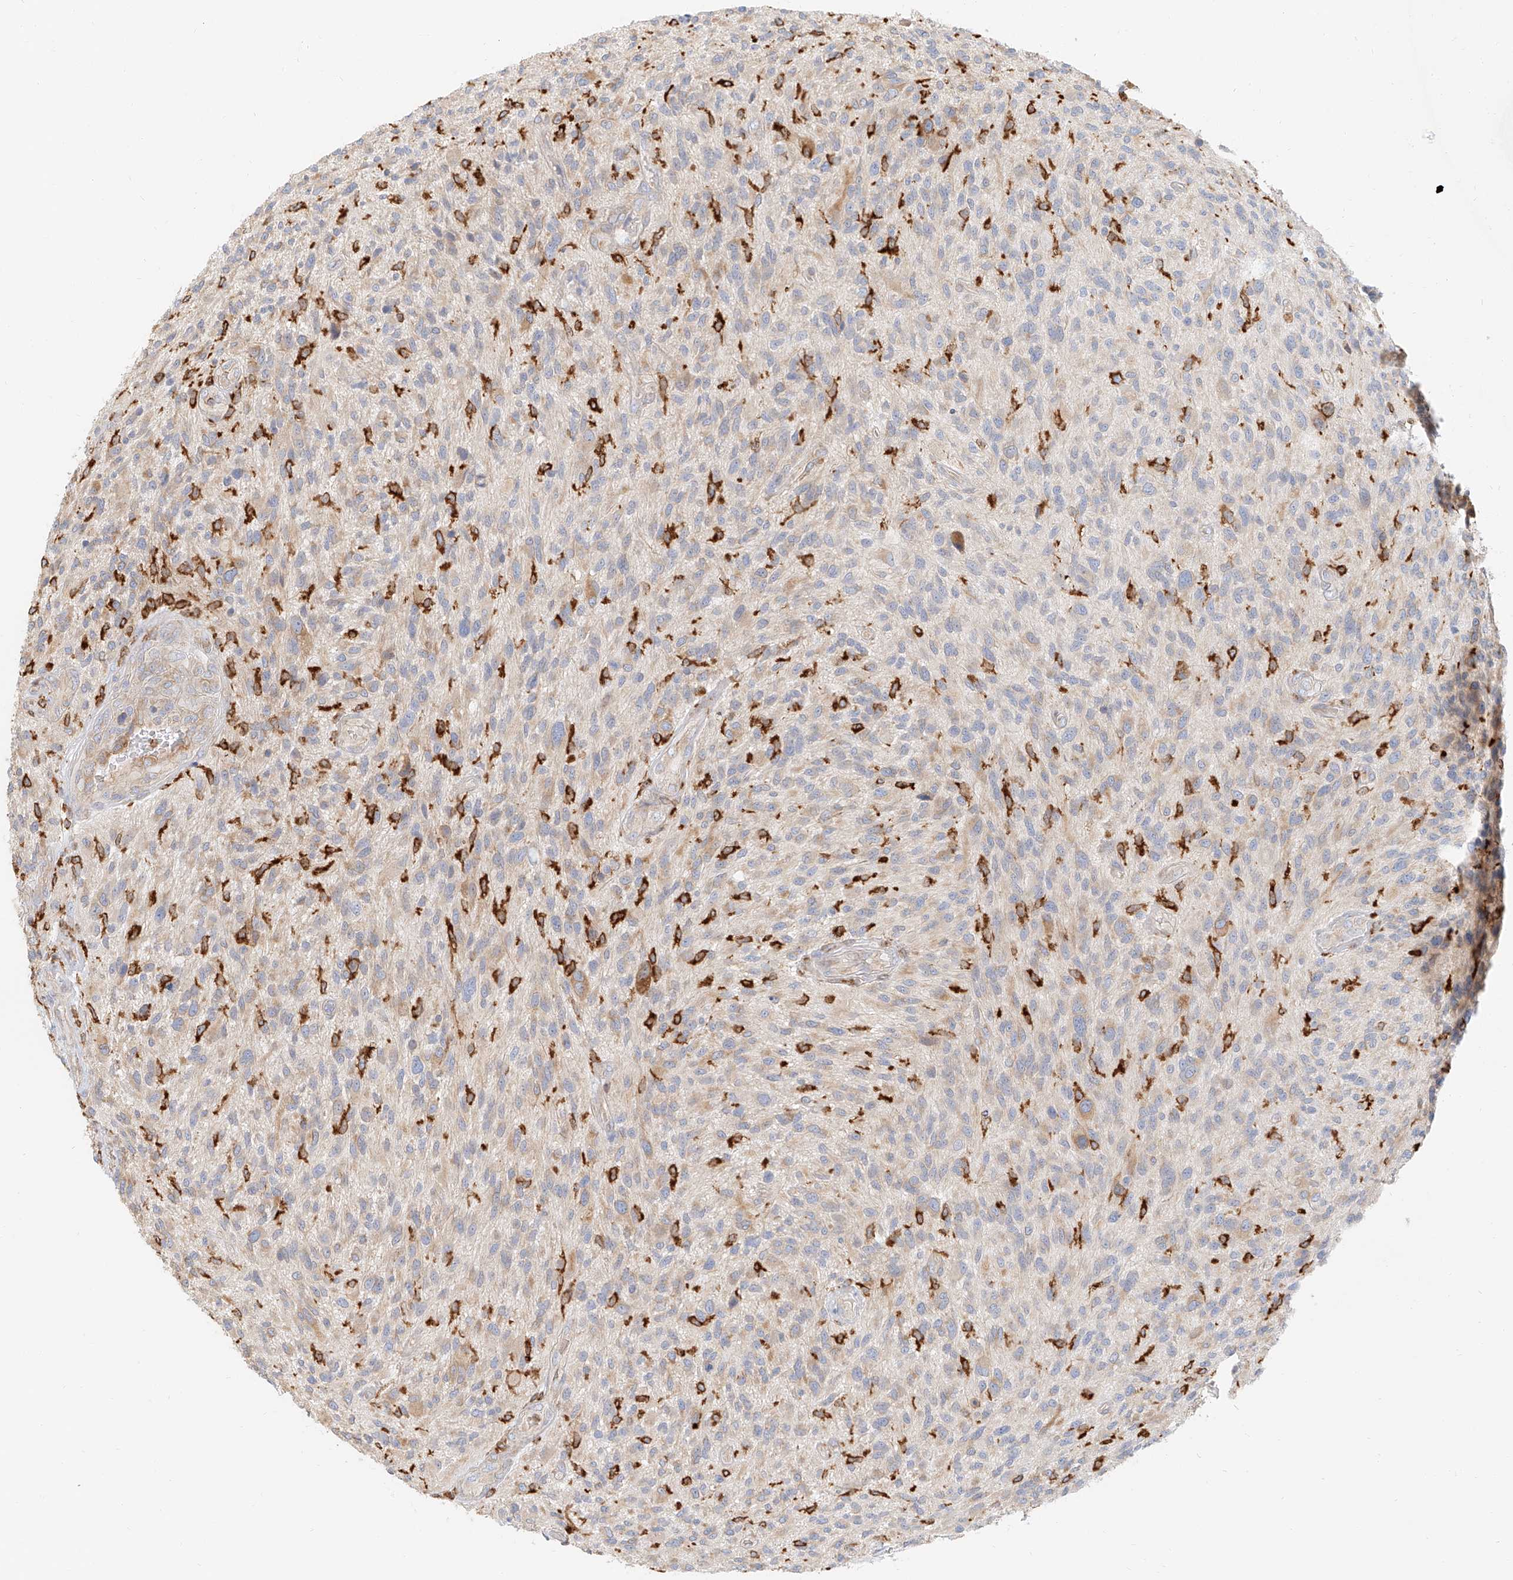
{"staining": {"intensity": "weak", "quantity": "<25%", "location": "cytoplasmic/membranous"}, "tissue": "glioma", "cell_type": "Tumor cells", "image_type": "cancer", "snomed": [{"axis": "morphology", "description": "Glioma, malignant, High grade"}, {"axis": "topography", "description": "Brain"}], "caption": "There is no significant staining in tumor cells of malignant glioma (high-grade).", "gene": "DHRS7", "patient": {"sex": "male", "age": 47}}